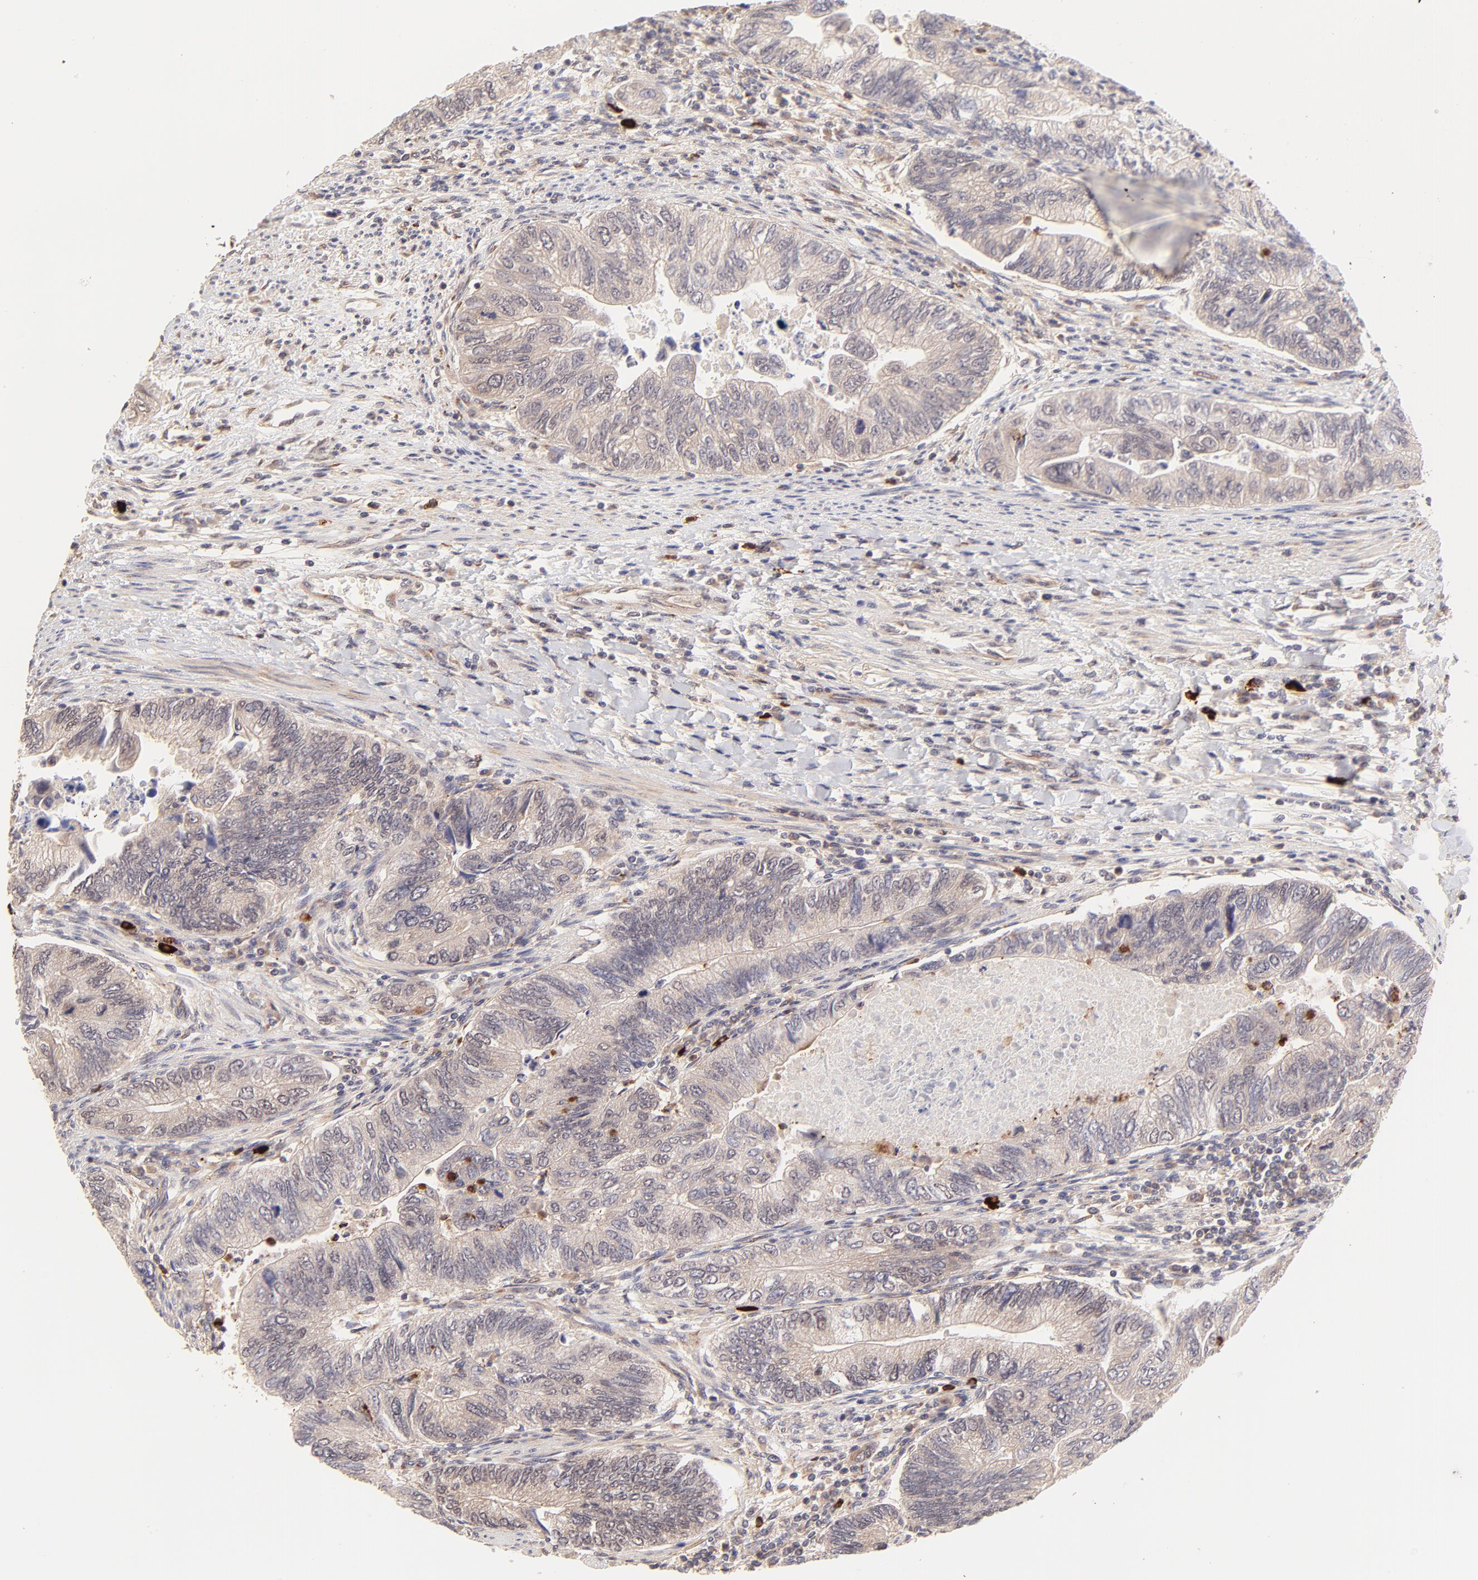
{"staining": {"intensity": "moderate", "quantity": "<25%", "location": "nuclear"}, "tissue": "colorectal cancer", "cell_type": "Tumor cells", "image_type": "cancer", "snomed": [{"axis": "morphology", "description": "Adenocarcinoma, NOS"}, {"axis": "topography", "description": "Colon"}], "caption": "An IHC image of neoplastic tissue is shown. Protein staining in brown shows moderate nuclear positivity in colorectal adenocarcinoma within tumor cells.", "gene": "MED12", "patient": {"sex": "female", "age": 11}}